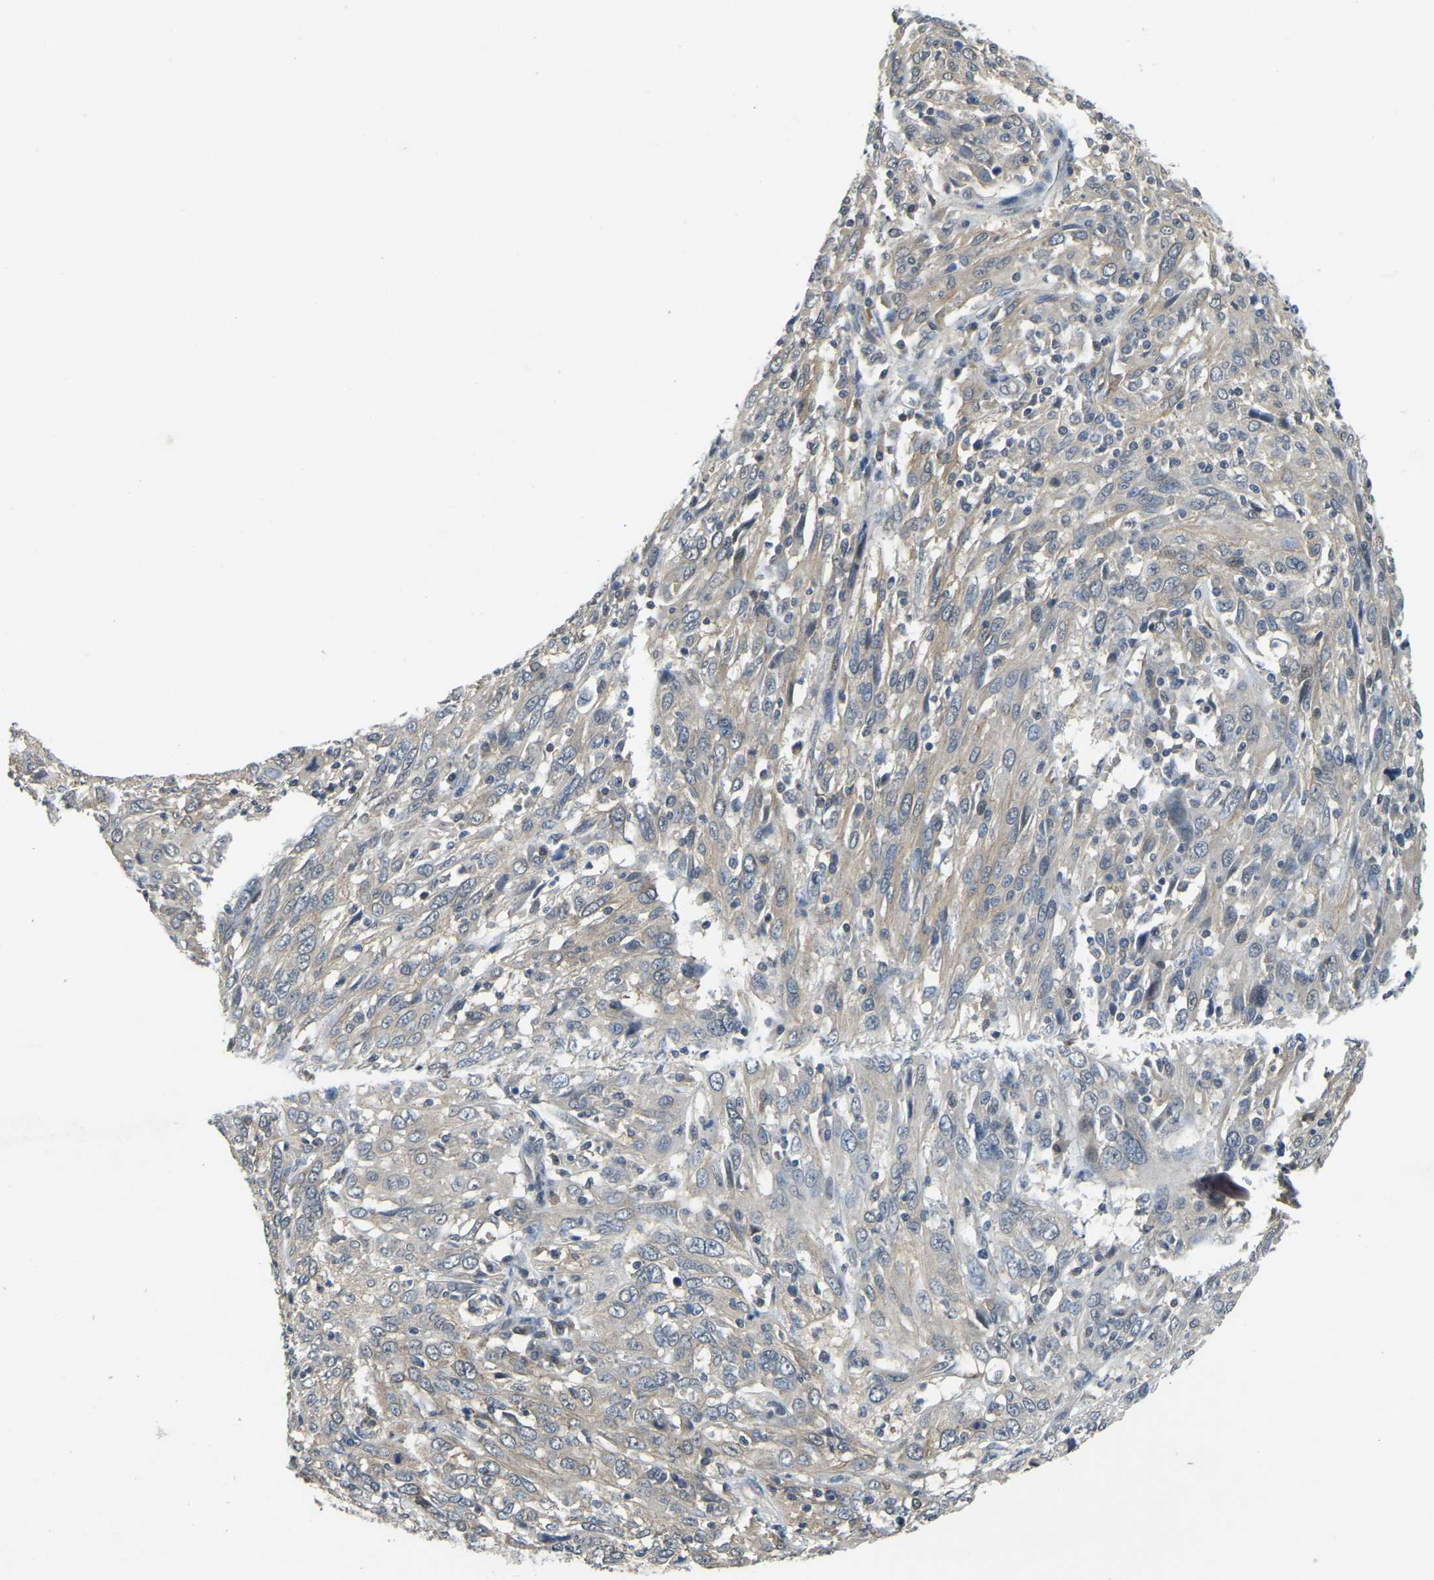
{"staining": {"intensity": "negative", "quantity": "none", "location": "none"}, "tissue": "cervical cancer", "cell_type": "Tumor cells", "image_type": "cancer", "snomed": [{"axis": "morphology", "description": "Squamous cell carcinoma, NOS"}, {"axis": "topography", "description": "Cervix"}], "caption": "Squamous cell carcinoma (cervical) stained for a protein using immunohistochemistry (IHC) shows no staining tumor cells.", "gene": "AHNAK", "patient": {"sex": "female", "age": 46}}